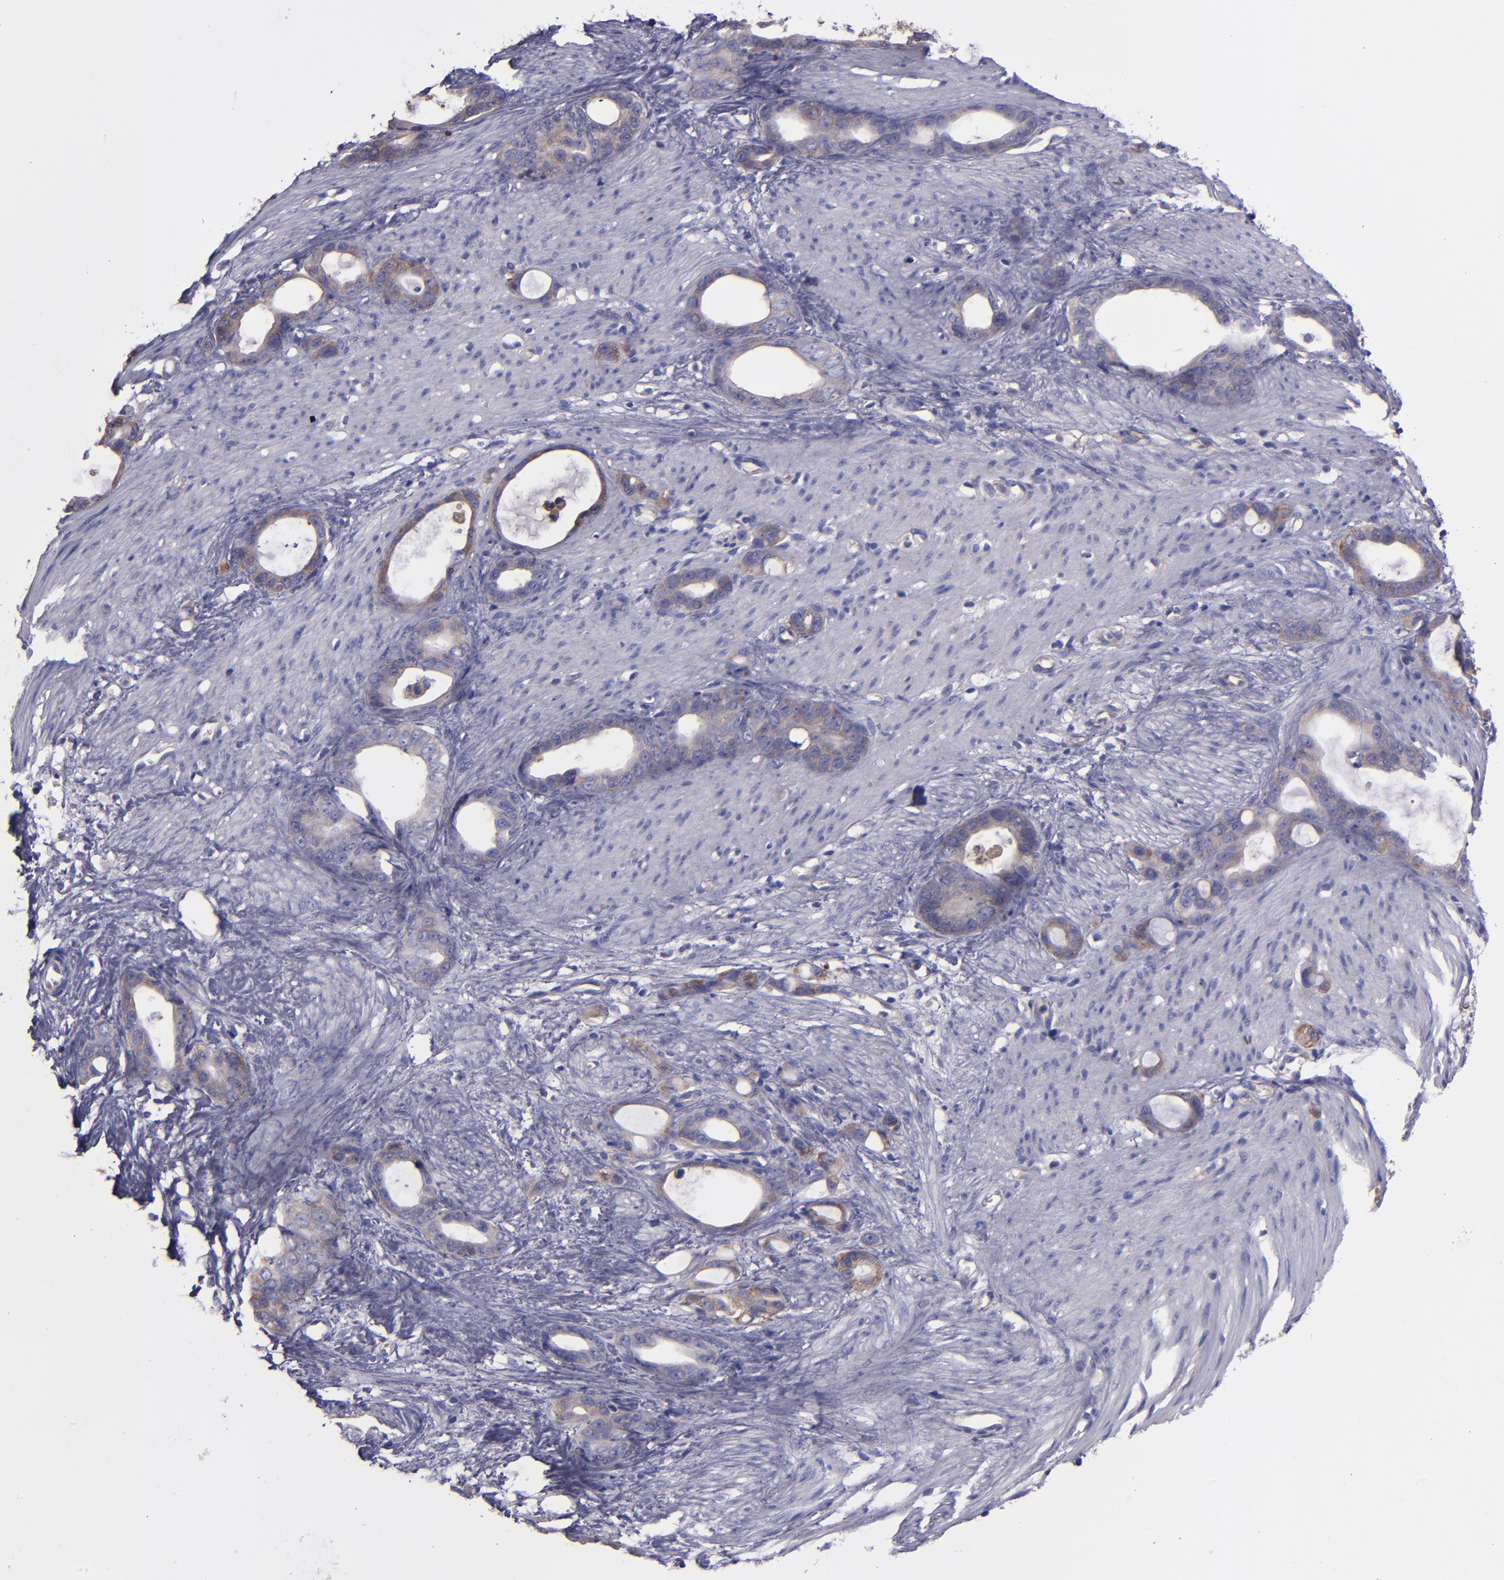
{"staining": {"intensity": "weak", "quantity": "25%-75%", "location": "cytoplasmic/membranous"}, "tissue": "stomach cancer", "cell_type": "Tumor cells", "image_type": "cancer", "snomed": [{"axis": "morphology", "description": "Adenocarcinoma, NOS"}, {"axis": "topography", "description": "Stomach"}], "caption": "Stomach cancer (adenocarcinoma) stained with DAB (3,3'-diaminobenzidine) immunohistochemistry (IHC) displays low levels of weak cytoplasmic/membranous expression in approximately 25%-75% of tumor cells.", "gene": "CARS1", "patient": {"sex": "female", "age": 75}}